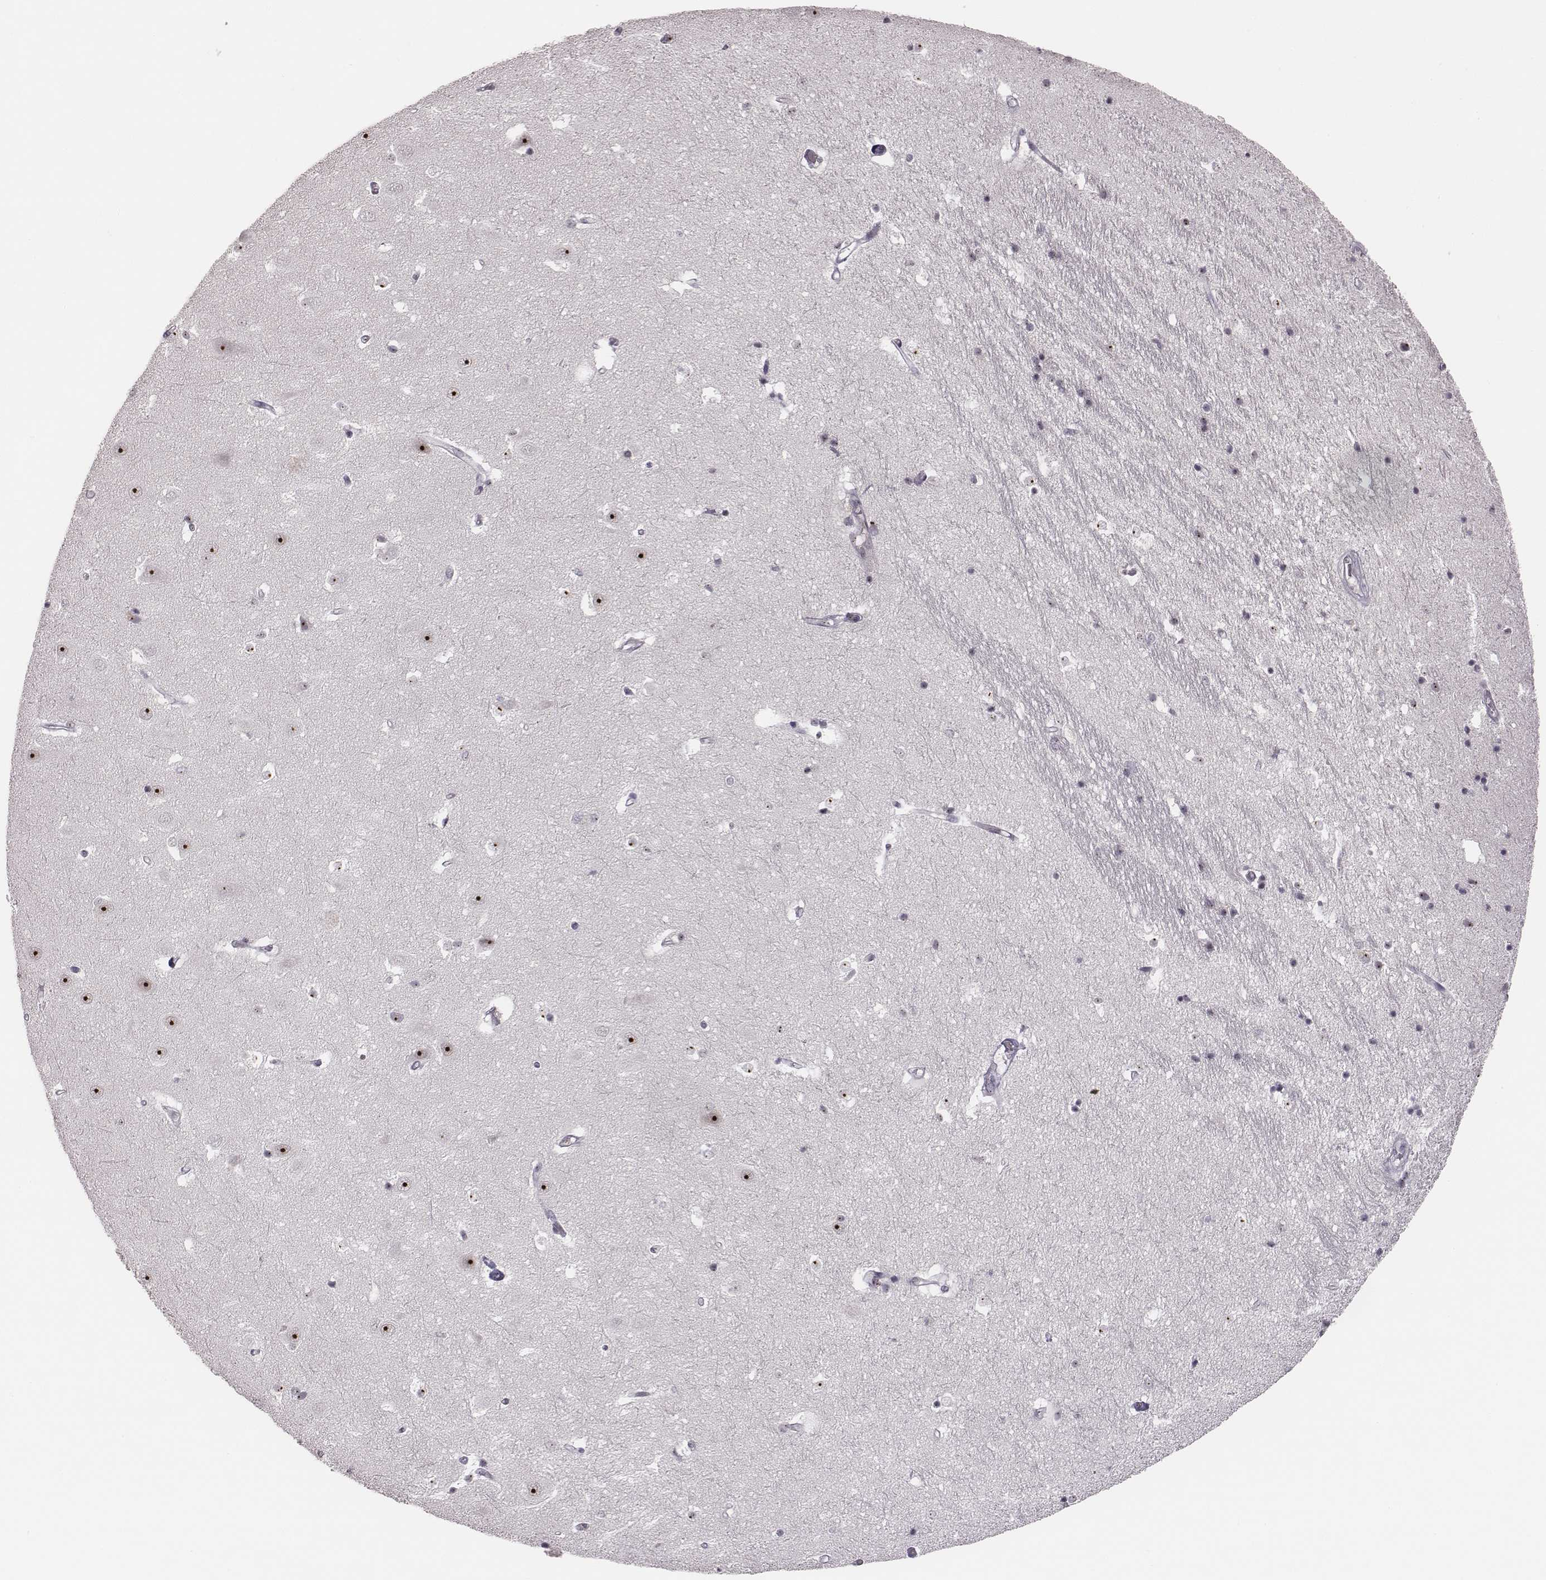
{"staining": {"intensity": "negative", "quantity": "none", "location": "none"}, "tissue": "hippocampus", "cell_type": "Glial cells", "image_type": "normal", "snomed": [{"axis": "morphology", "description": "Normal tissue, NOS"}, {"axis": "topography", "description": "Hippocampus"}], "caption": "IHC histopathology image of unremarkable hippocampus: human hippocampus stained with DAB (3,3'-diaminobenzidine) demonstrates no significant protein staining in glial cells.", "gene": "NIFK", "patient": {"sex": "male", "age": 44}}